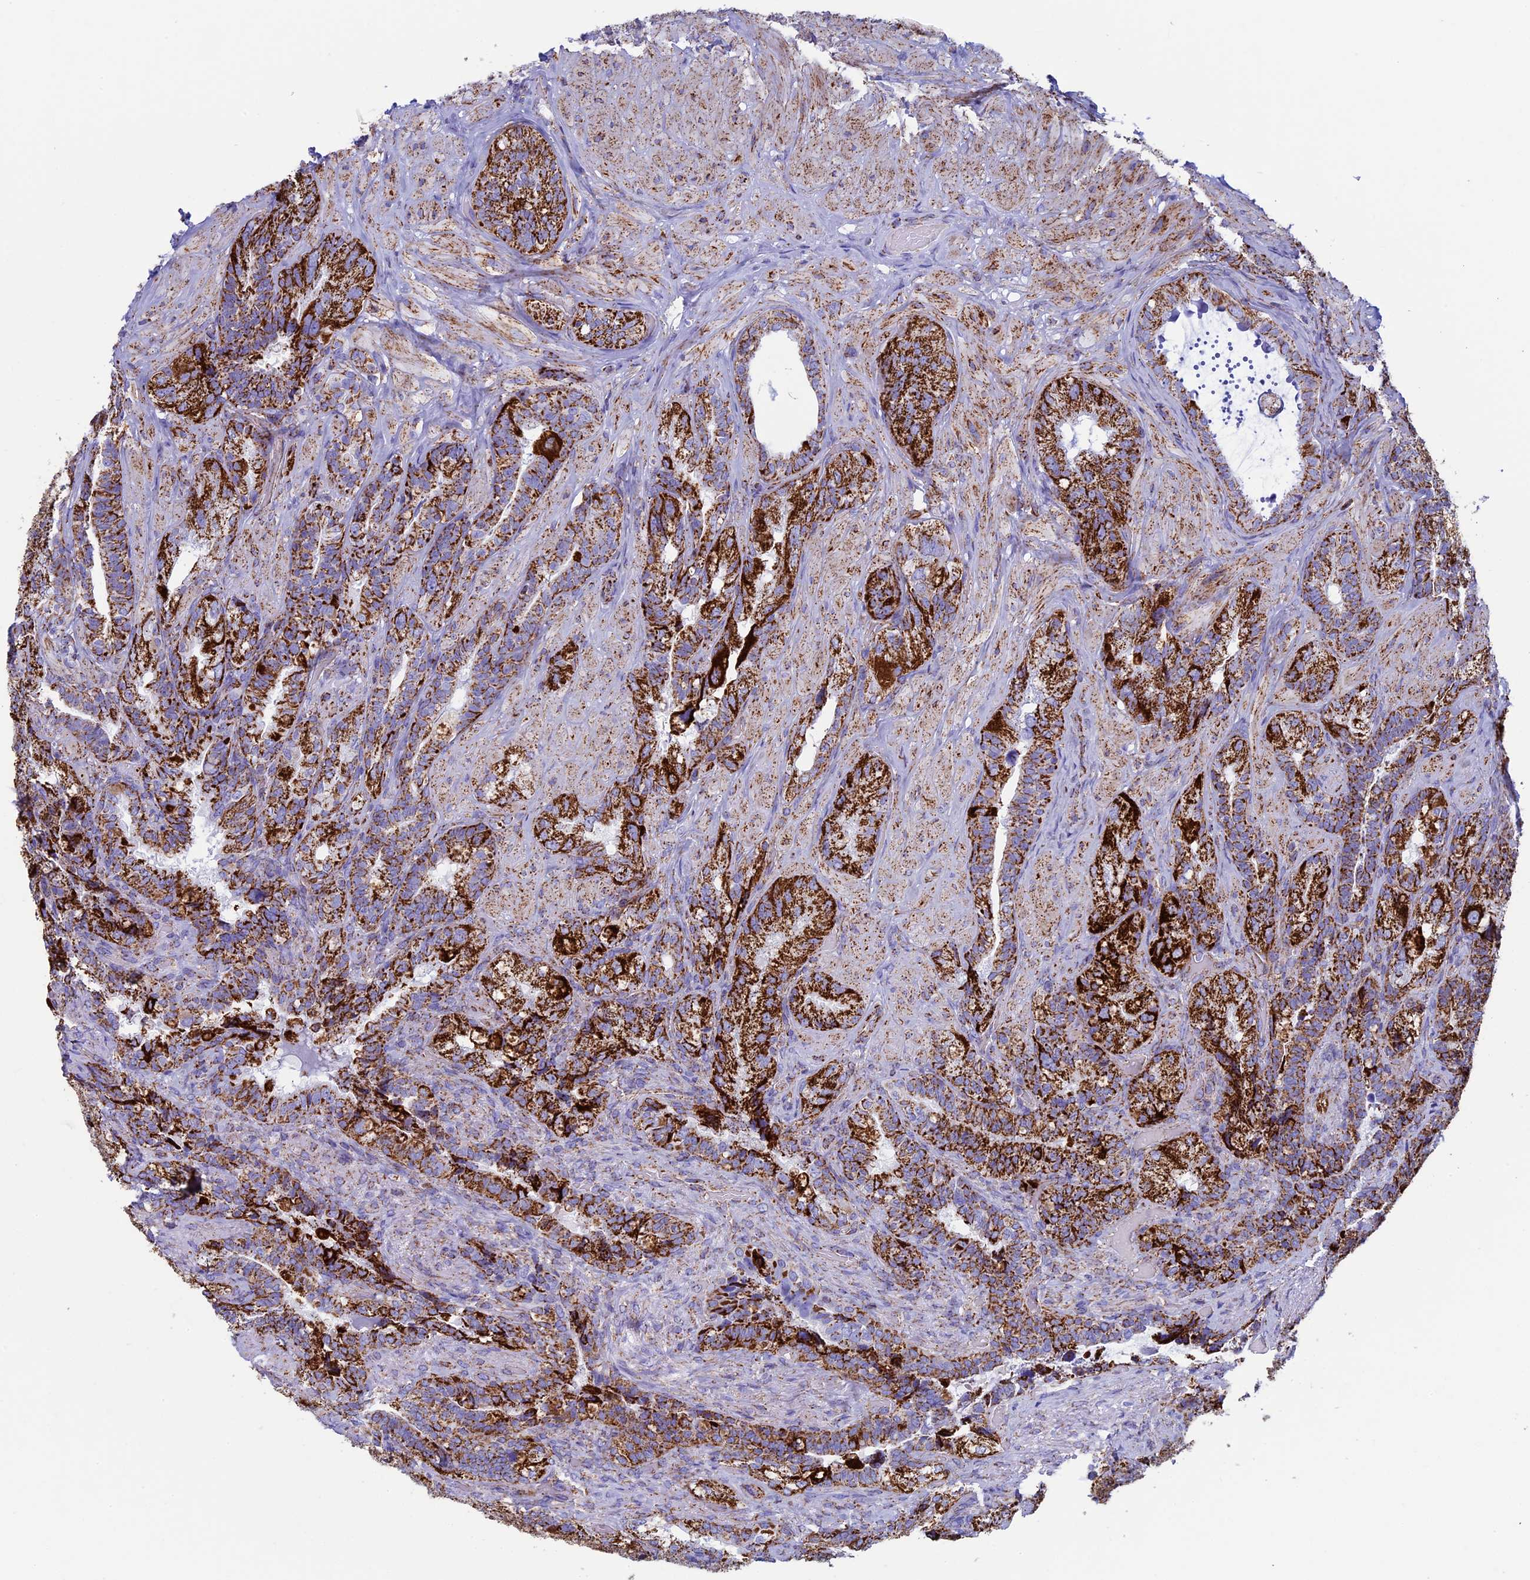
{"staining": {"intensity": "strong", "quantity": ">75%", "location": "cytoplasmic/membranous"}, "tissue": "seminal vesicle", "cell_type": "Glandular cells", "image_type": "normal", "snomed": [{"axis": "morphology", "description": "Normal tissue, NOS"}, {"axis": "topography", "description": "Prostate and seminal vesicle, NOS"}, {"axis": "topography", "description": "Prostate"}, {"axis": "topography", "description": "Seminal veicle"}], "caption": "An image of human seminal vesicle stained for a protein displays strong cytoplasmic/membranous brown staining in glandular cells.", "gene": "UQCRFS1", "patient": {"sex": "male", "age": 67}}